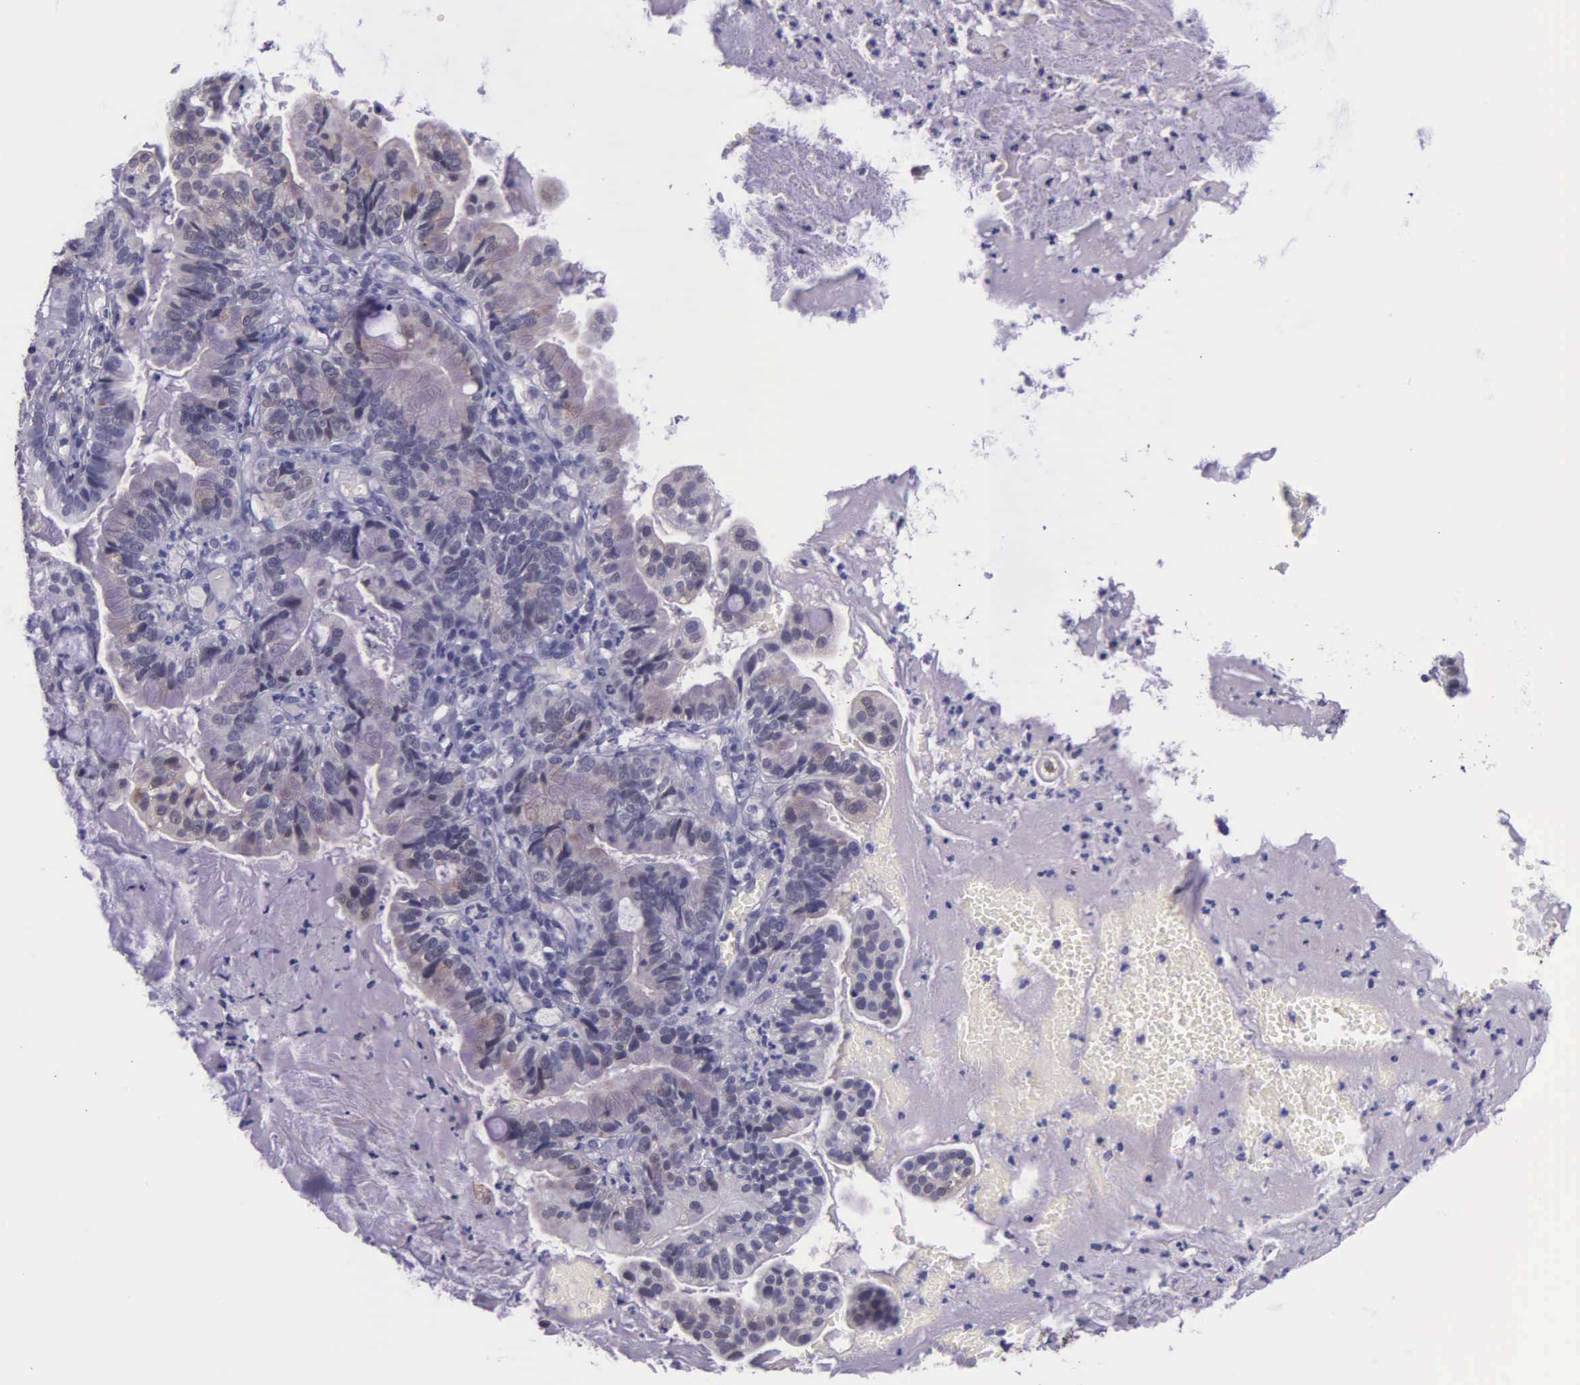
{"staining": {"intensity": "weak", "quantity": "25%-75%", "location": "cytoplasmic/membranous"}, "tissue": "cervical cancer", "cell_type": "Tumor cells", "image_type": "cancer", "snomed": [{"axis": "morphology", "description": "Adenocarcinoma, NOS"}, {"axis": "topography", "description": "Cervix"}], "caption": "Immunohistochemical staining of human cervical adenocarcinoma exhibits weak cytoplasmic/membranous protein staining in approximately 25%-75% of tumor cells.", "gene": "AHNAK2", "patient": {"sex": "female", "age": 41}}